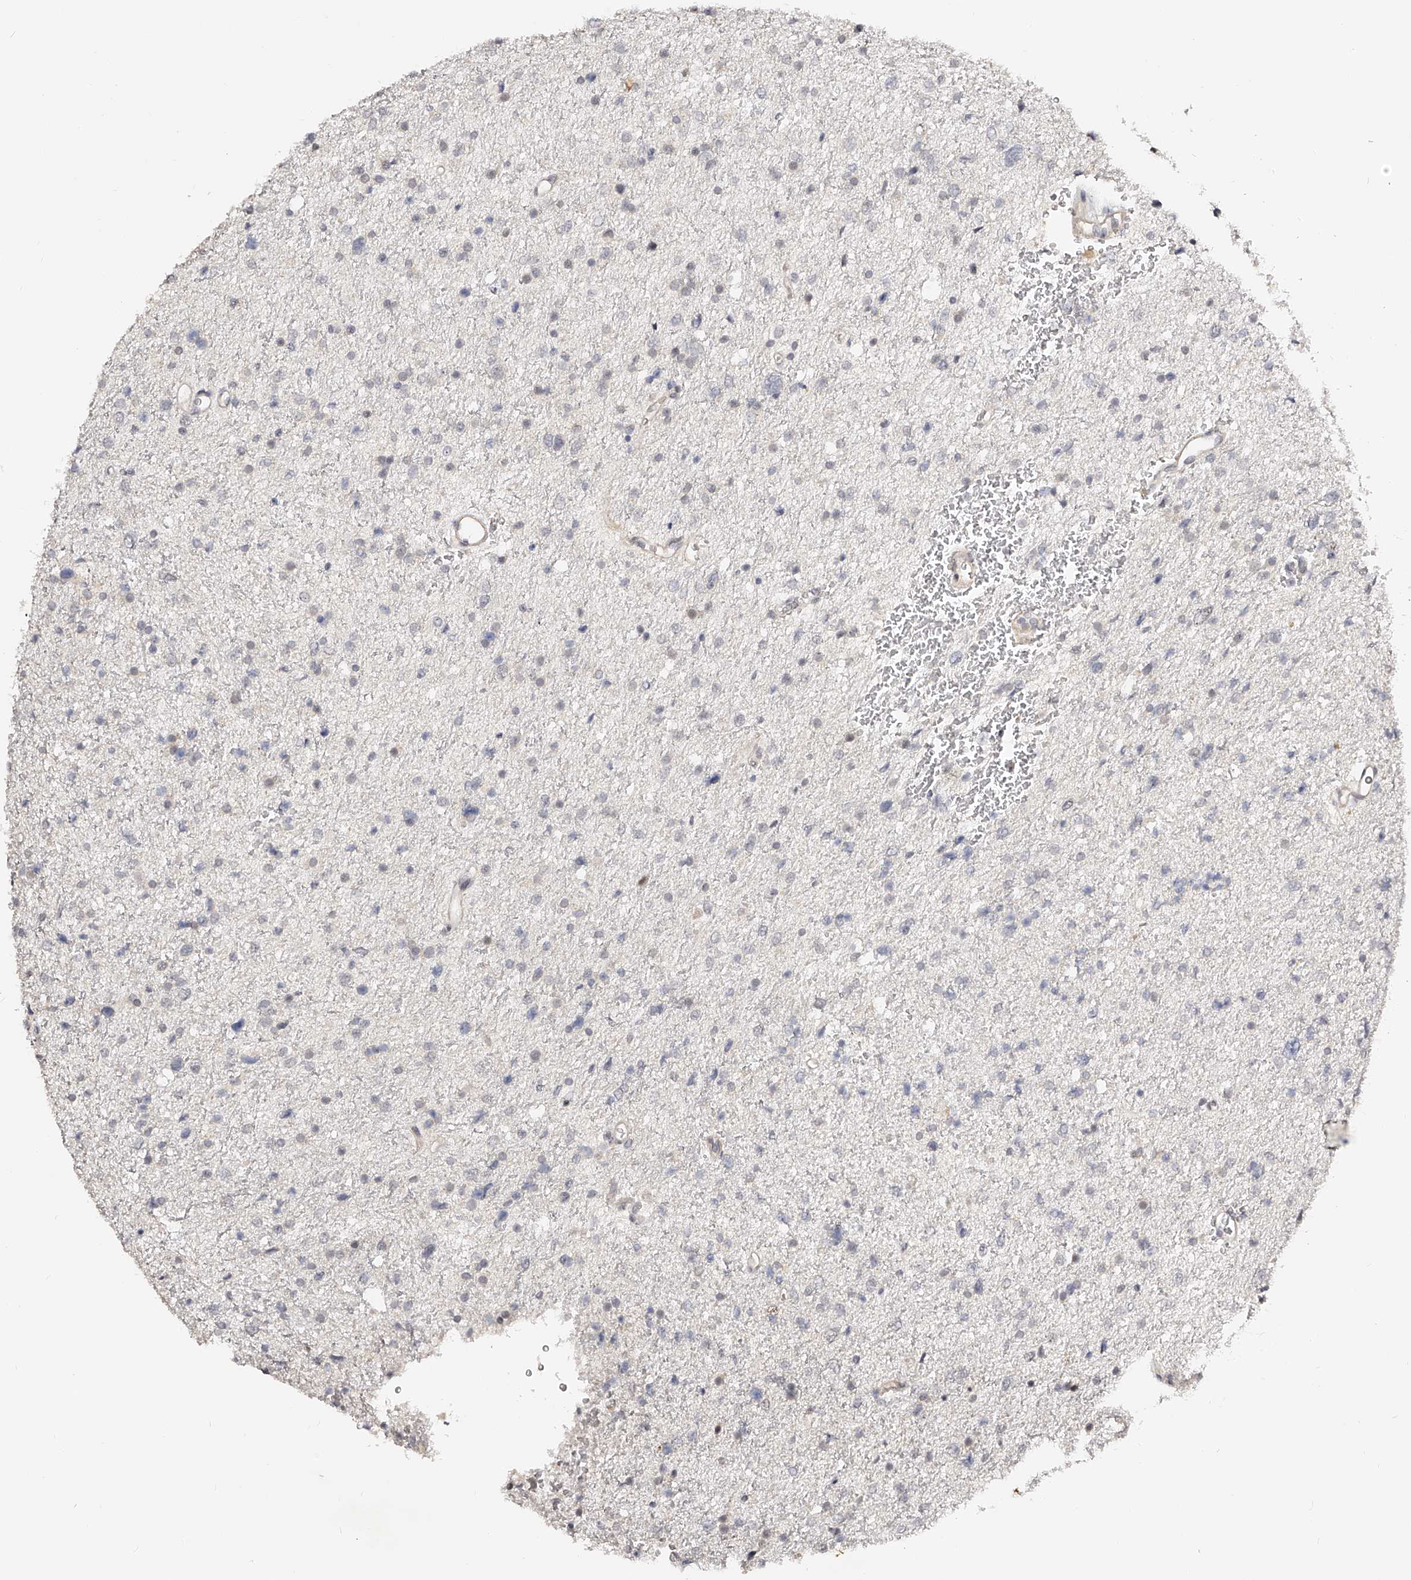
{"staining": {"intensity": "negative", "quantity": "none", "location": "none"}, "tissue": "glioma", "cell_type": "Tumor cells", "image_type": "cancer", "snomed": [{"axis": "morphology", "description": "Glioma, malignant, Low grade"}, {"axis": "topography", "description": "Brain"}], "caption": "DAB immunohistochemical staining of glioma reveals no significant staining in tumor cells.", "gene": "ZNF789", "patient": {"sex": "female", "age": 37}}